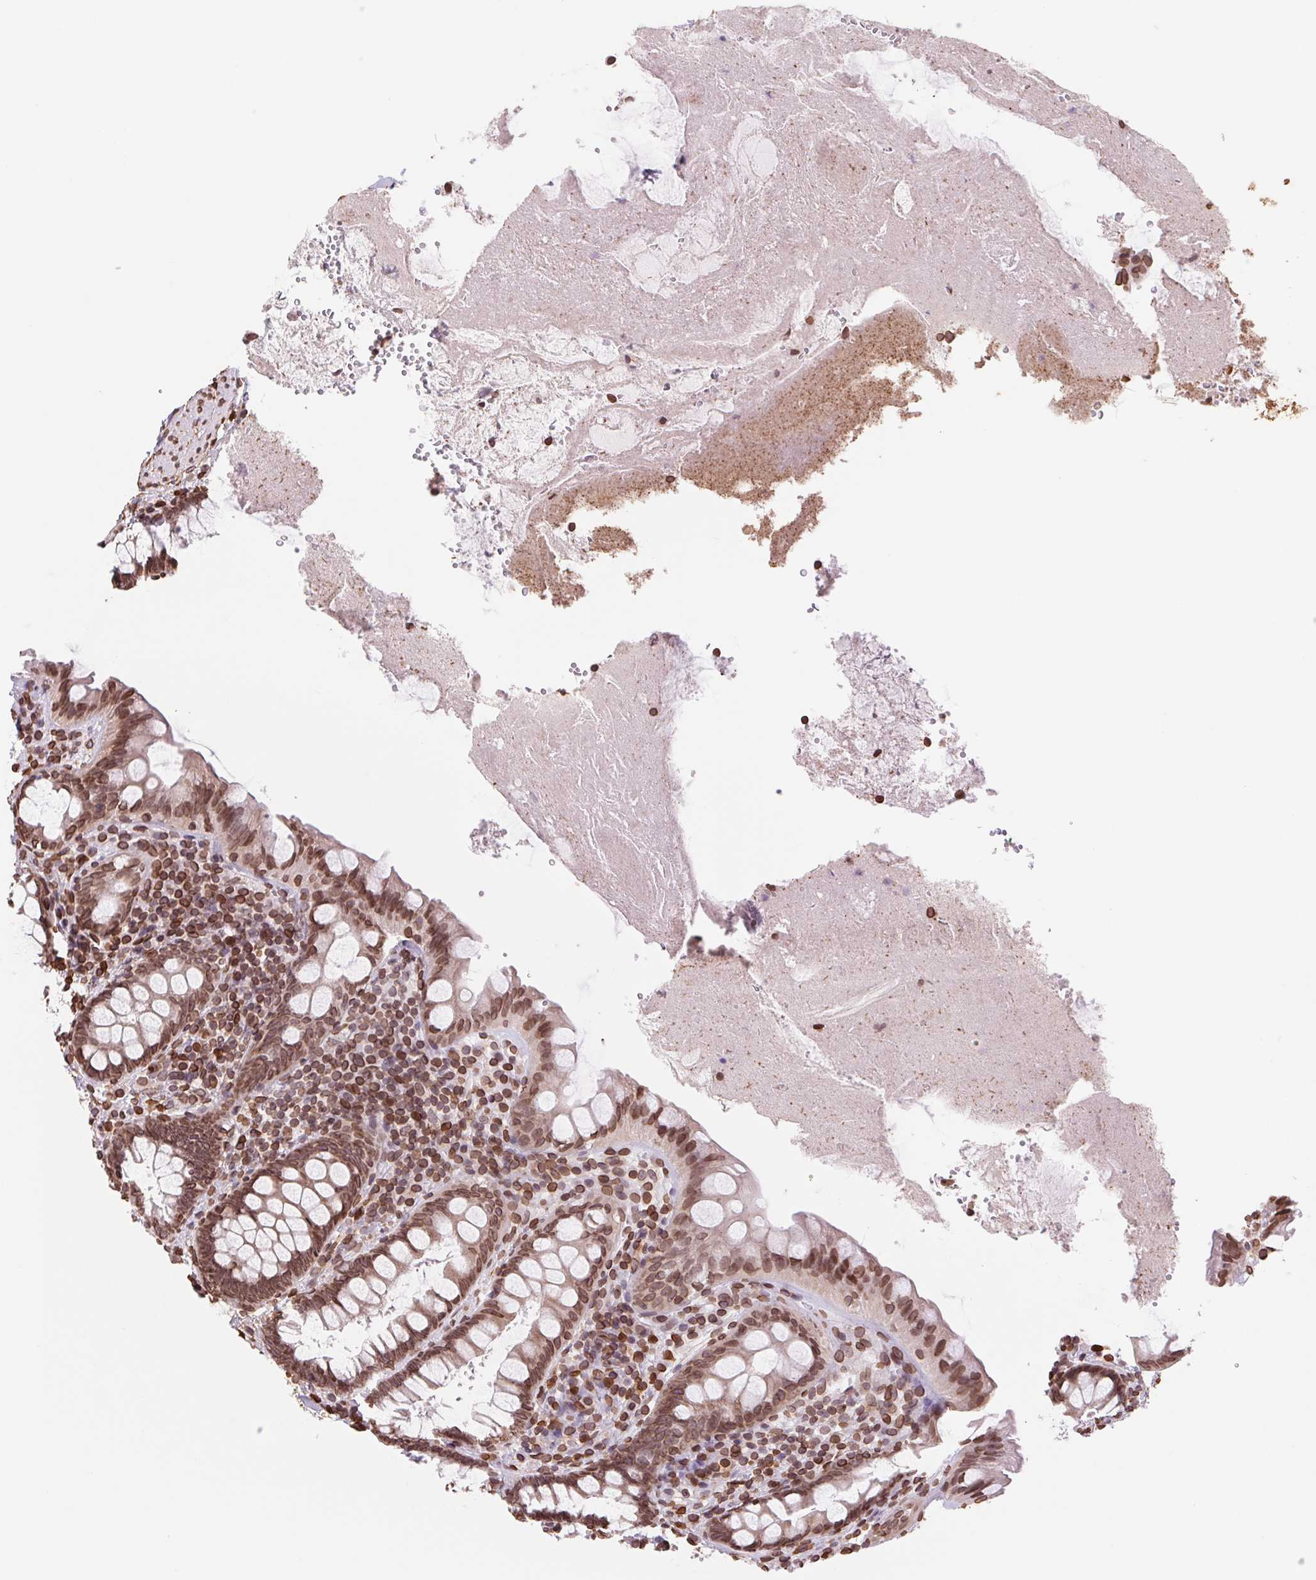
{"staining": {"intensity": "strong", "quantity": ">75%", "location": "cytoplasmic/membranous,nuclear"}, "tissue": "rectum", "cell_type": "Glandular cells", "image_type": "normal", "snomed": [{"axis": "morphology", "description": "Normal tissue, NOS"}, {"axis": "topography", "description": "Rectum"}], "caption": "The image exhibits a brown stain indicating the presence of a protein in the cytoplasmic/membranous,nuclear of glandular cells in rectum. The protein of interest is stained brown, and the nuclei are stained in blue (DAB (3,3'-diaminobenzidine) IHC with brightfield microscopy, high magnification).", "gene": "LMNB2", "patient": {"sex": "female", "age": 69}}